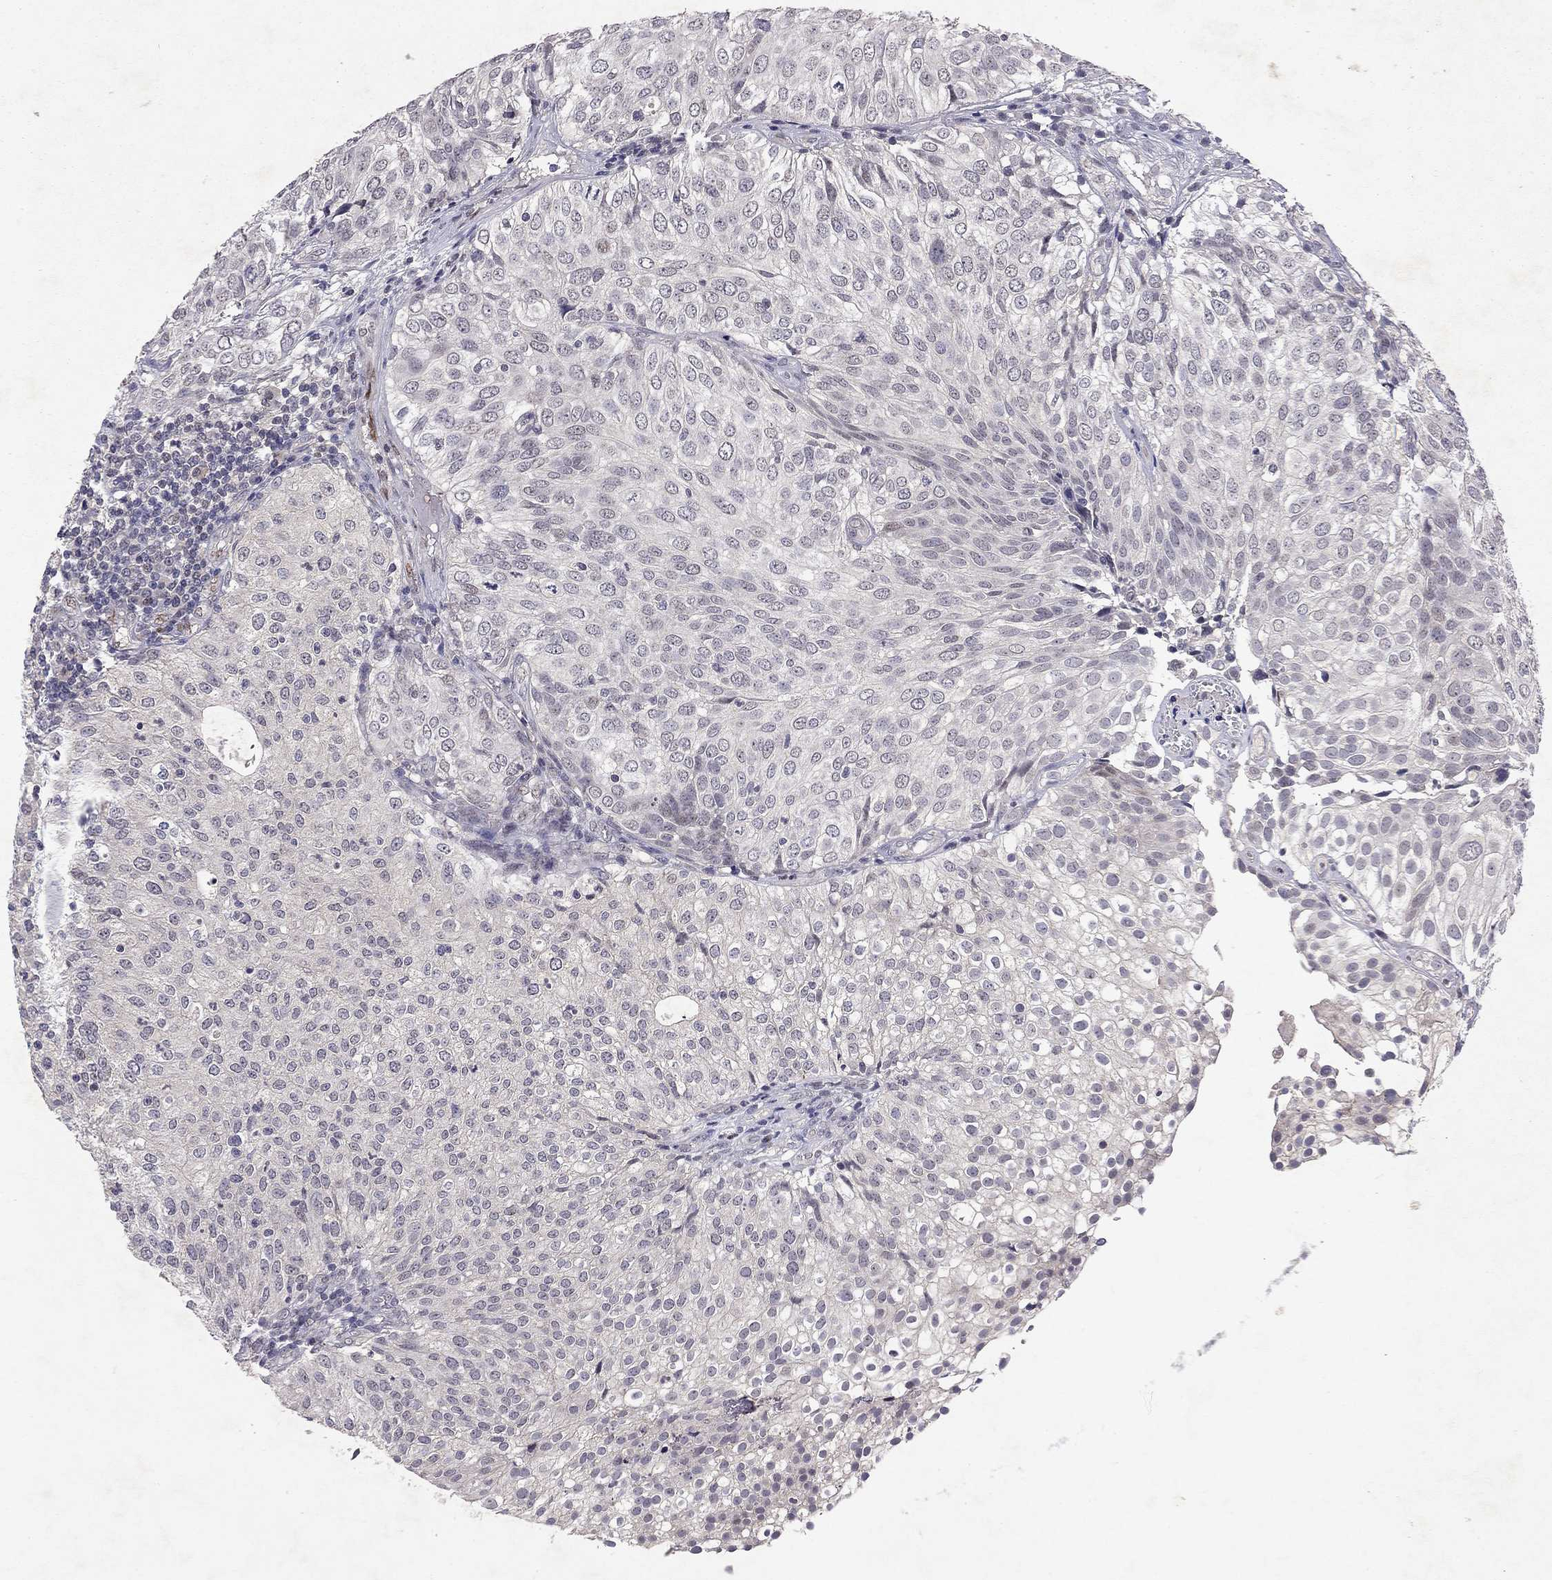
{"staining": {"intensity": "negative", "quantity": "none", "location": "none"}, "tissue": "urothelial cancer", "cell_type": "Tumor cells", "image_type": "cancer", "snomed": [{"axis": "morphology", "description": "Urothelial carcinoma, High grade"}, {"axis": "topography", "description": "Urinary bladder"}], "caption": "The micrograph reveals no staining of tumor cells in high-grade urothelial carcinoma.", "gene": "ESR2", "patient": {"sex": "female", "age": 79}}